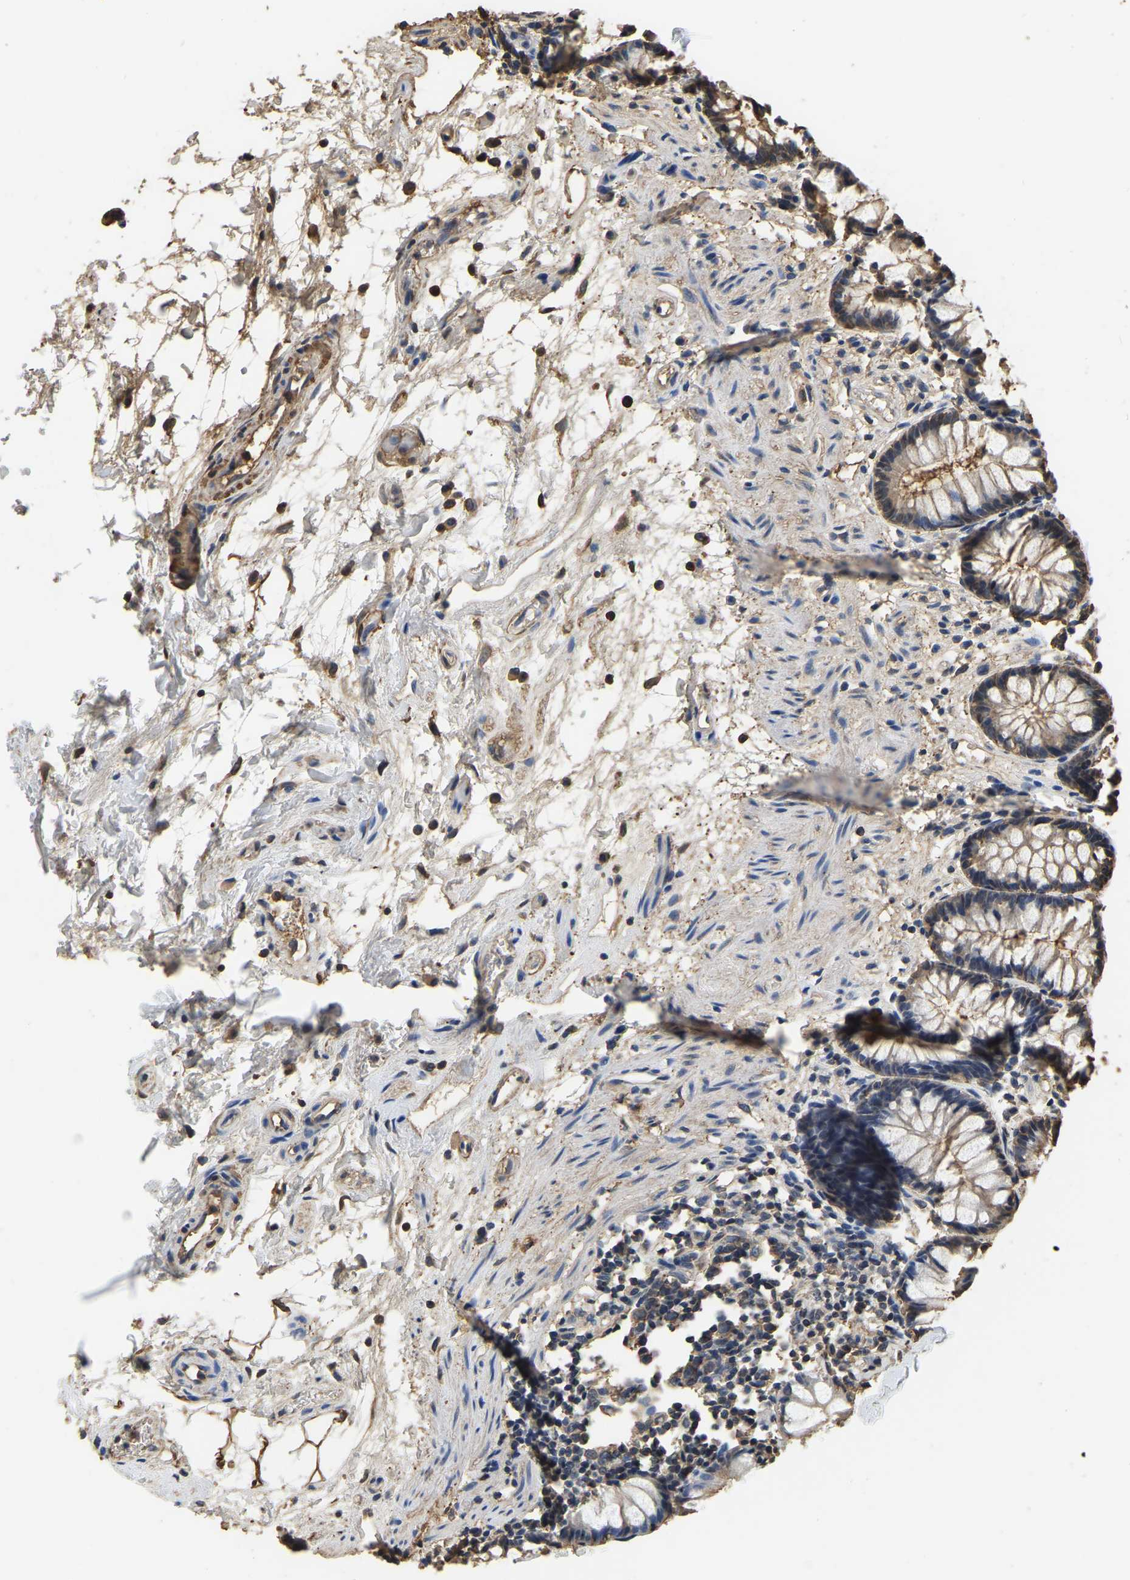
{"staining": {"intensity": "weak", "quantity": "25%-75%", "location": "cytoplasmic/membranous"}, "tissue": "rectum", "cell_type": "Glandular cells", "image_type": "normal", "snomed": [{"axis": "morphology", "description": "Normal tissue, NOS"}, {"axis": "topography", "description": "Rectum"}], "caption": "Brown immunohistochemical staining in benign rectum shows weak cytoplasmic/membranous positivity in about 25%-75% of glandular cells.", "gene": "LDHB", "patient": {"sex": "male", "age": 64}}